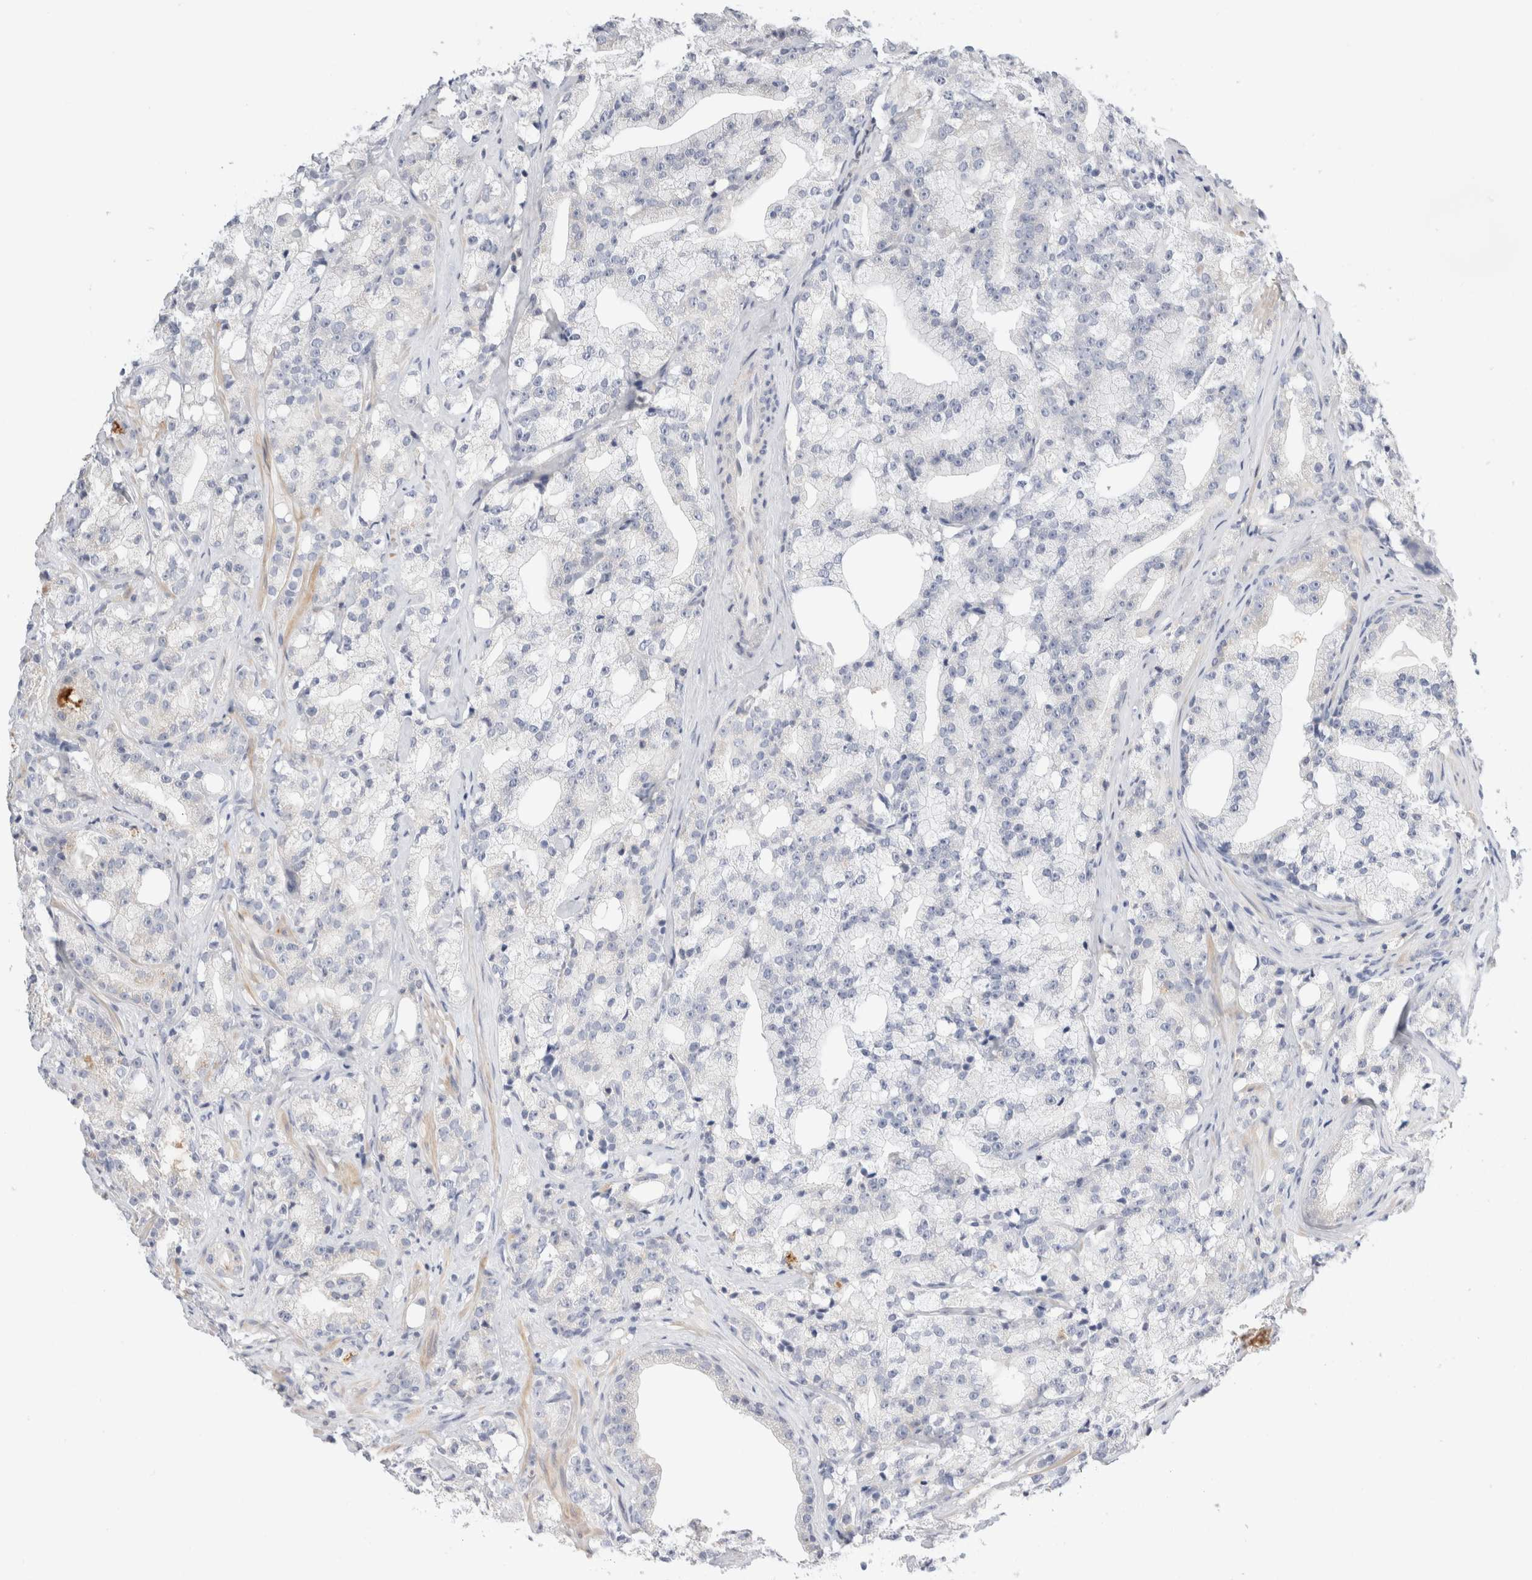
{"staining": {"intensity": "negative", "quantity": "none", "location": "none"}, "tissue": "prostate cancer", "cell_type": "Tumor cells", "image_type": "cancer", "snomed": [{"axis": "morphology", "description": "Adenocarcinoma, High grade"}, {"axis": "topography", "description": "Prostate"}], "caption": "A histopathology image of human prostate high-grade adenocarcinoma is negative for staining in tumor cells. (DAB (3,3'-diaminobenzidine) IHC visualized using brightfield microscopy, high magnification).", "gene": "ADAM30", "patient": {"sex": "male", "age": 64}}